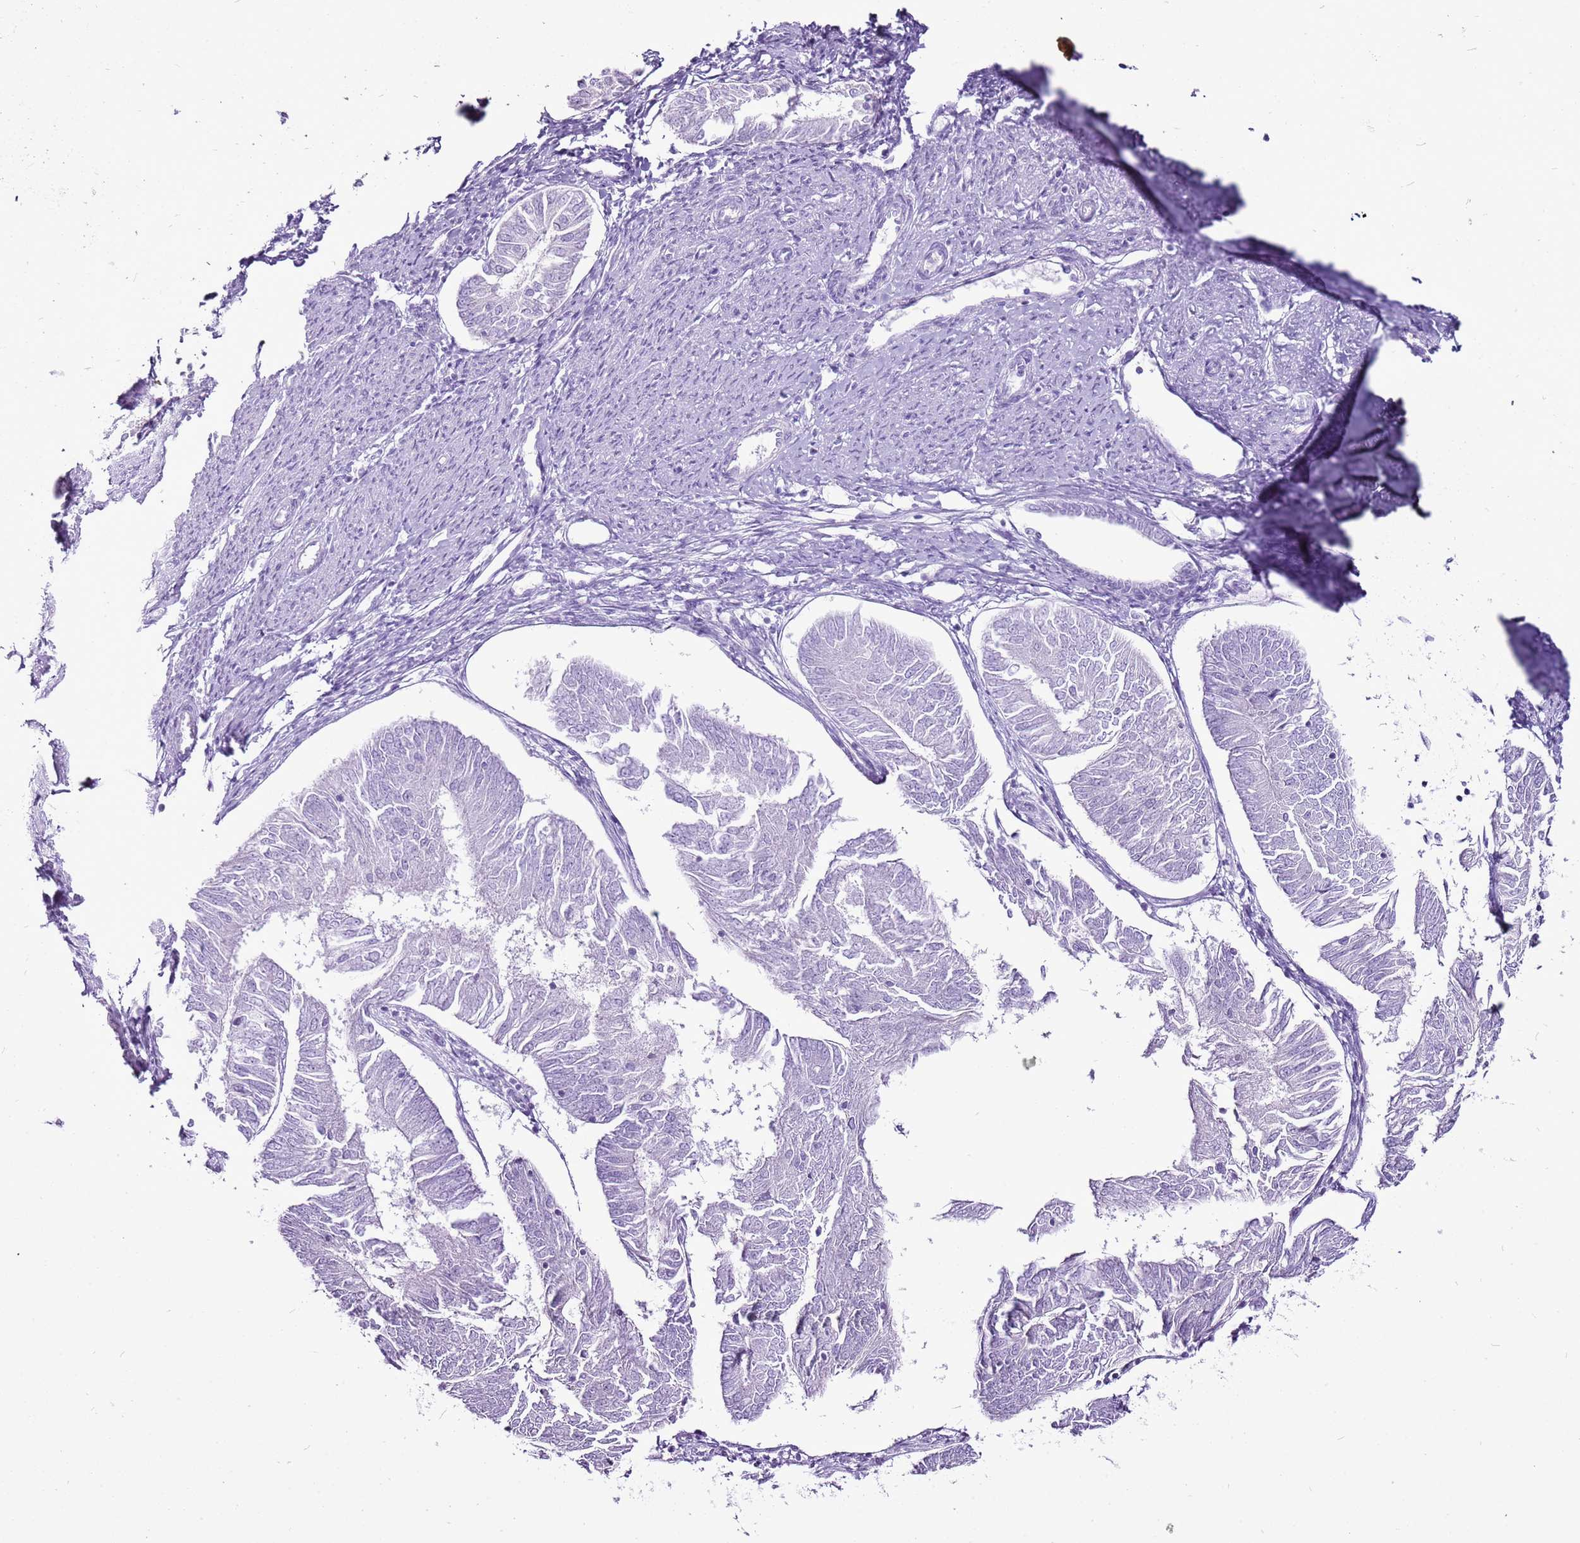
{"staining": {"intensity": "negative", "quantity": "none", "location": "none"}, "tissue": "endometrial cancer", "cell_type": "Tumor cells", "image_type": "cancer", "snomed": [{"axis": "morphology", "description": "Adenocarcinoma, NOS"}, {"axis": "topography", "description": "Endometrium"}], "caption": "Endometrial cancer was stained to show a protein in brown. There is no significant expression in tumor cells. The staining is performed using DAB brown chromogen with nuclei counter-stained in using hematoxylin.", "gene": "CNFN", "patient": {"sex": "female", "age": 58}}